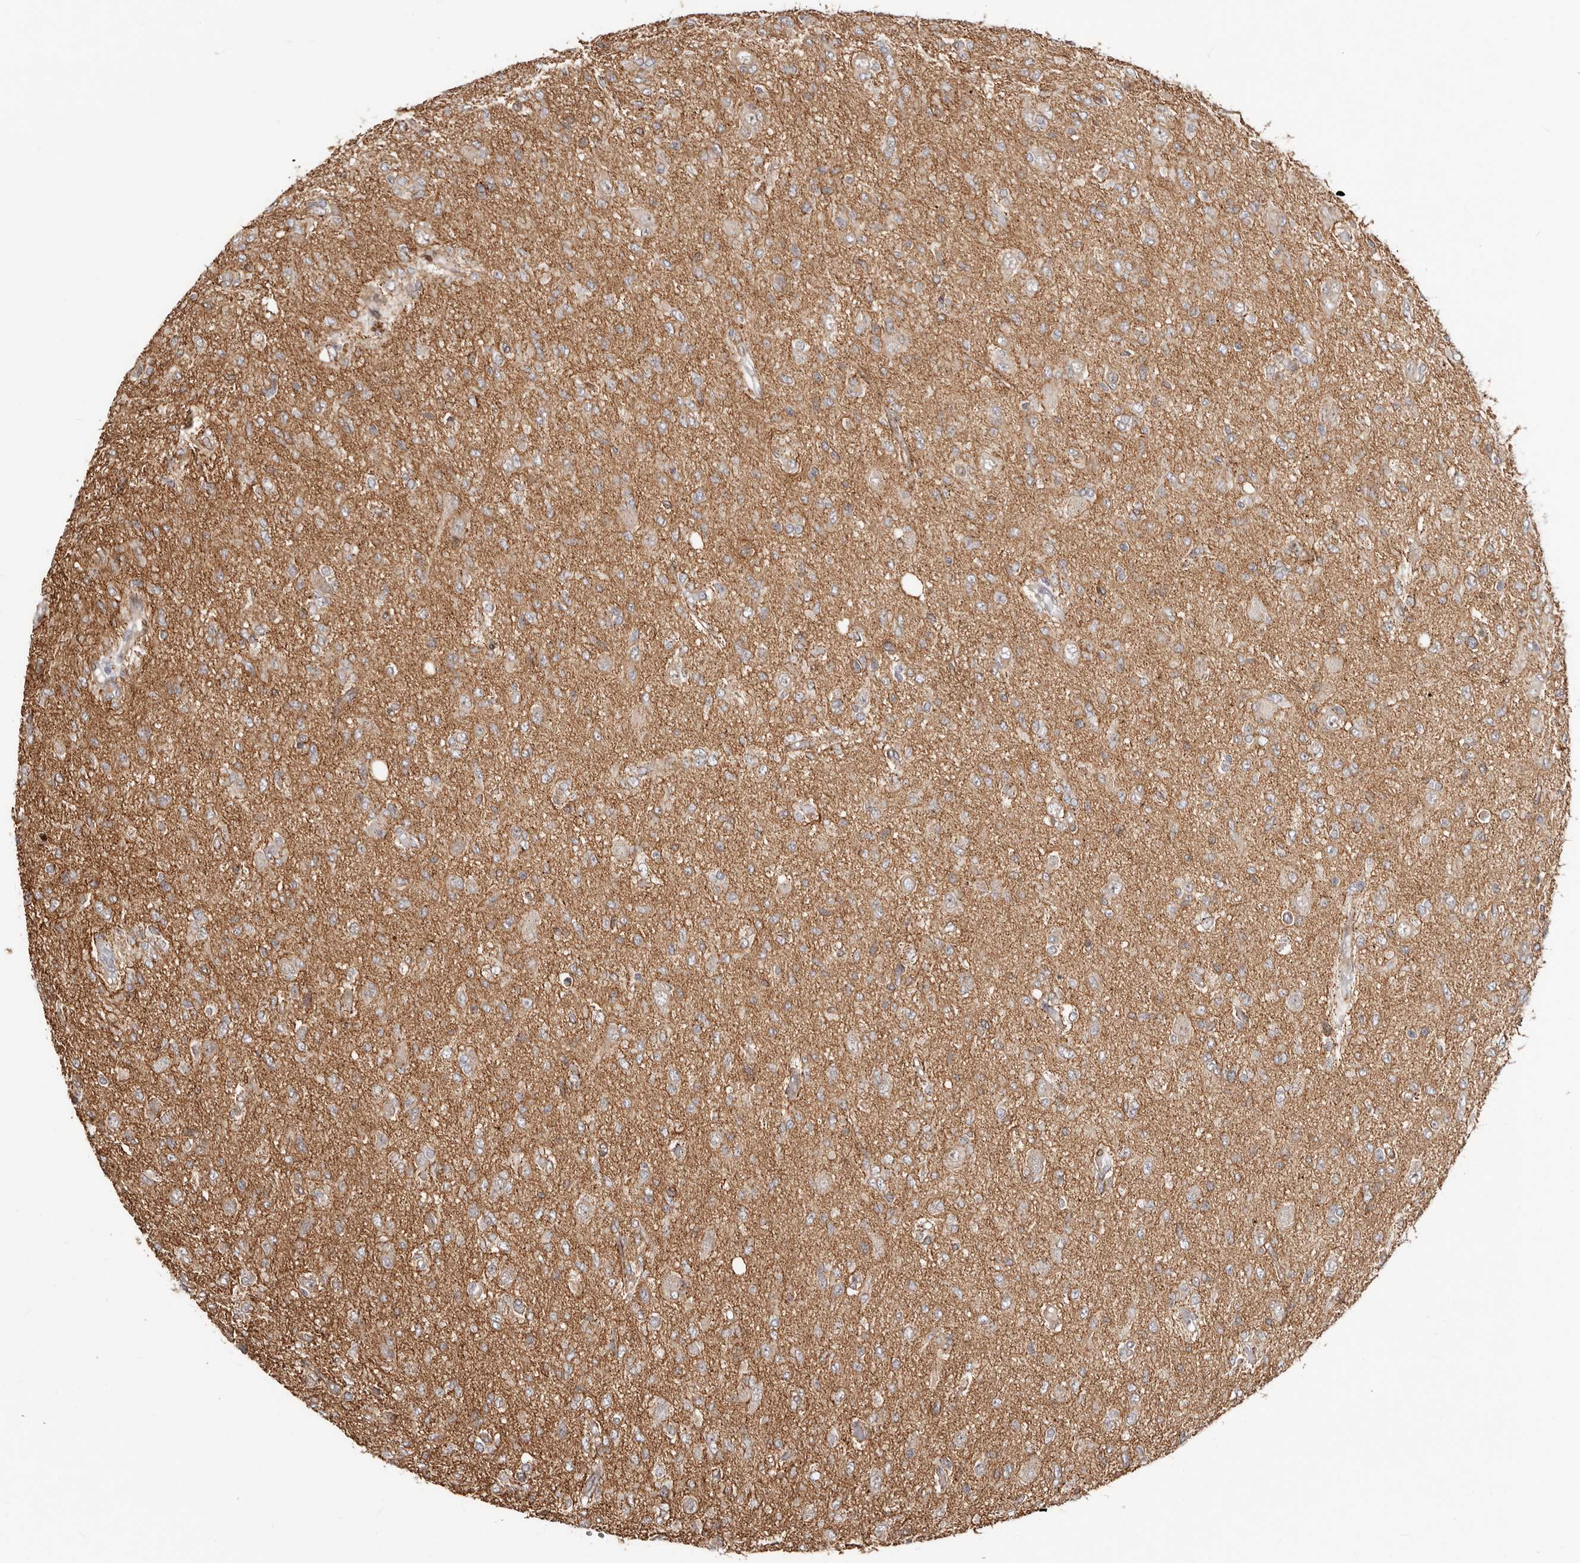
{"staining": {"intensity": "weak", "quantity": "25%-75%", "location": "cytoplasmic/membranous"}, "tissue": "glioma", "cell_type": "Tumor cells", "image_type": "cancer", "snomed": [{"axis": "morphology", "description": "Glioma, malignant, High grade"}, {"axis": "topography", "description": "Brain"}], "caption": "Human malignant glioma (high-grade) stained for a protein (brown) demonstrates weak cytoplasmic/membranous positive positivity in about 25%-75% of tumor cells.", "gene": "SZT2", "patient": {"sex": "female", "age": 59}}